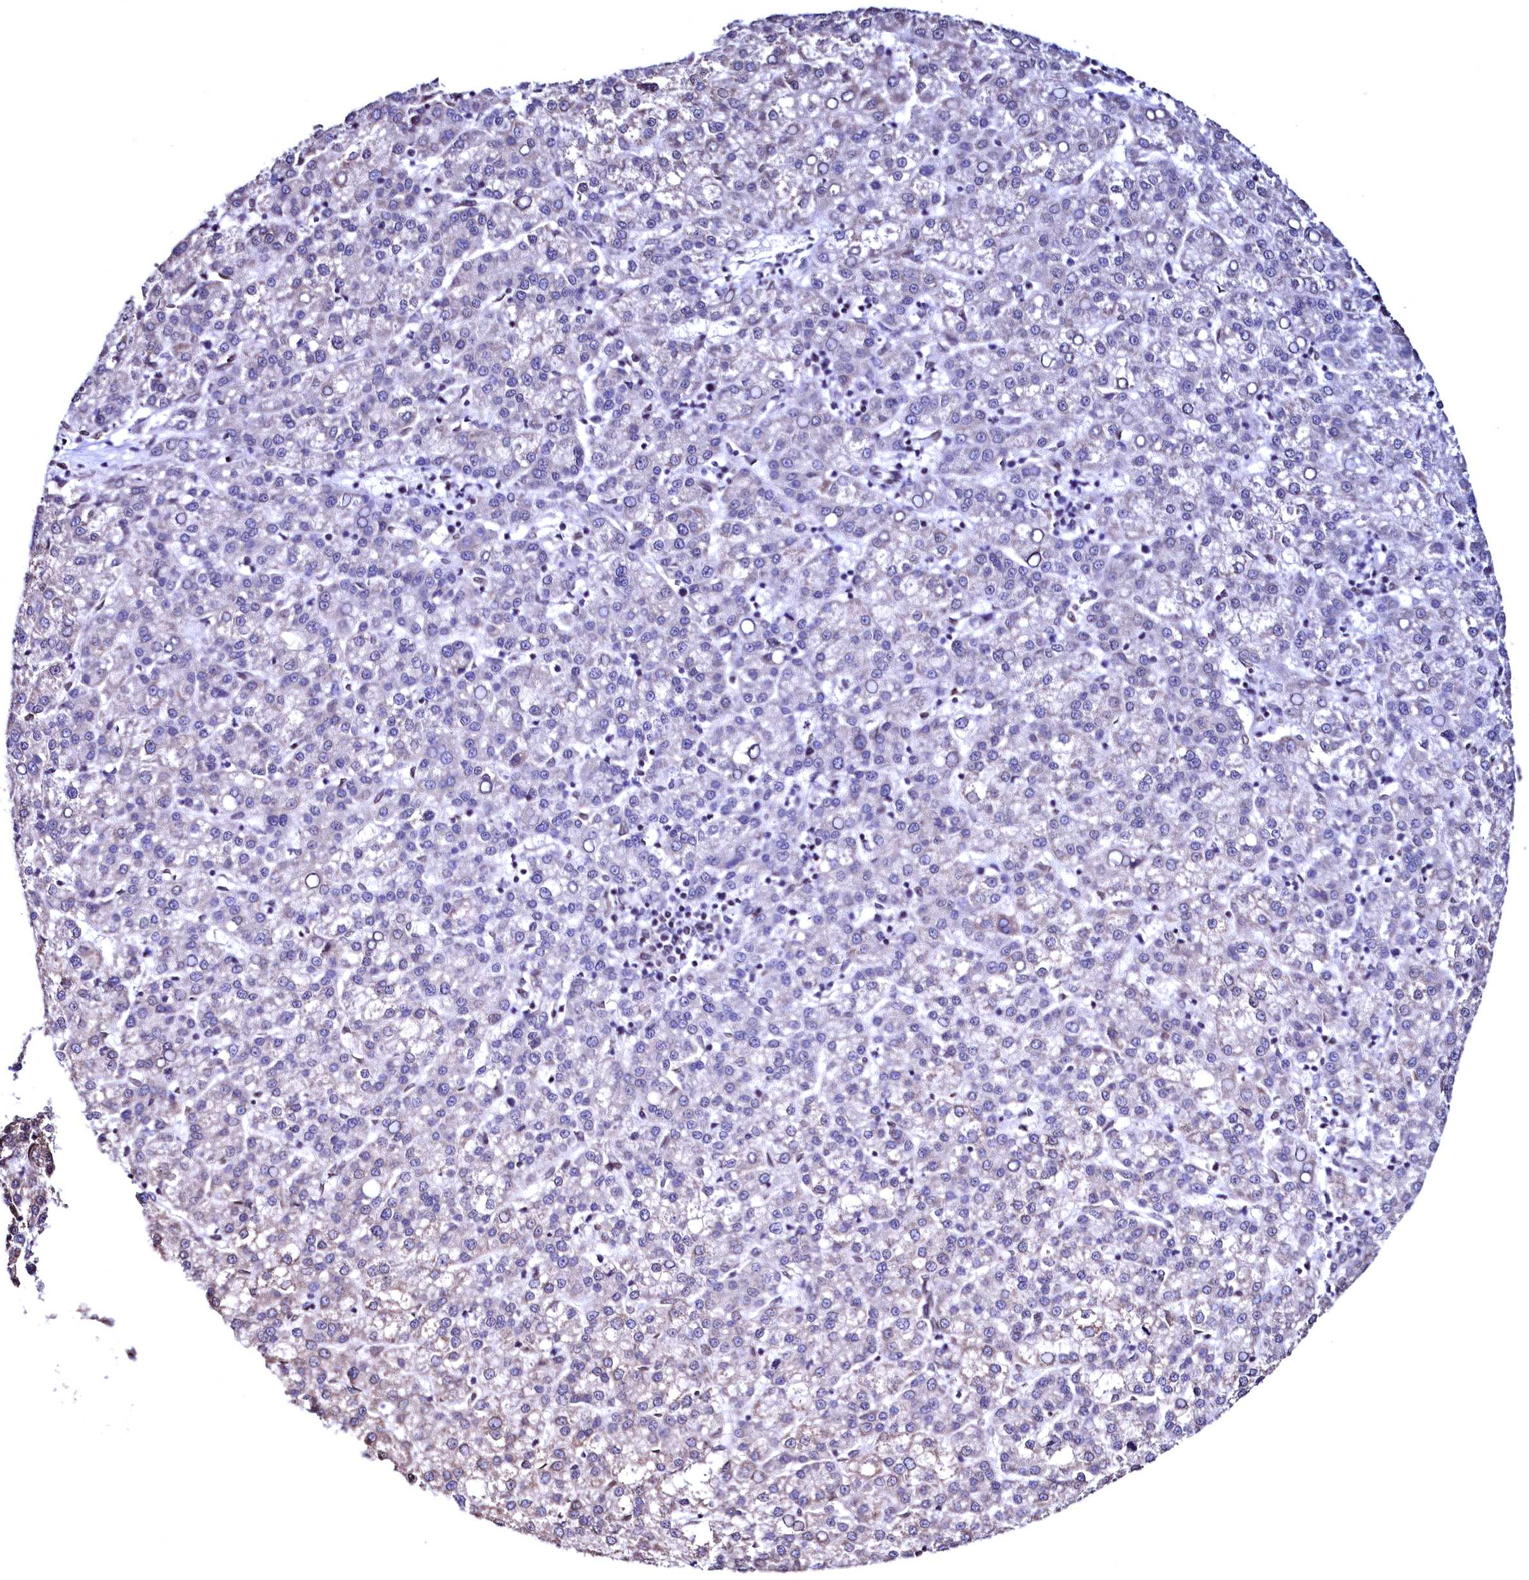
{"staining": {"intensity": "negative", "quantity": "none", "location": "none"}, "tissue": "liver cancer", "cell_type": "Tumor cells", "image_type": "cancer", "snomed": [{"axis": "morphology", "description": "Carcinoma, Hepatocellular, NOS"}, {"axis": "topography", "description": "Liver"}], "caption": "An image of liver hepatocellular carcinoma stained for a protein demonstrates no brown staining in tumor cells.", "gene": "HAND1", "patient": {"sex": "female", "age": 58}}